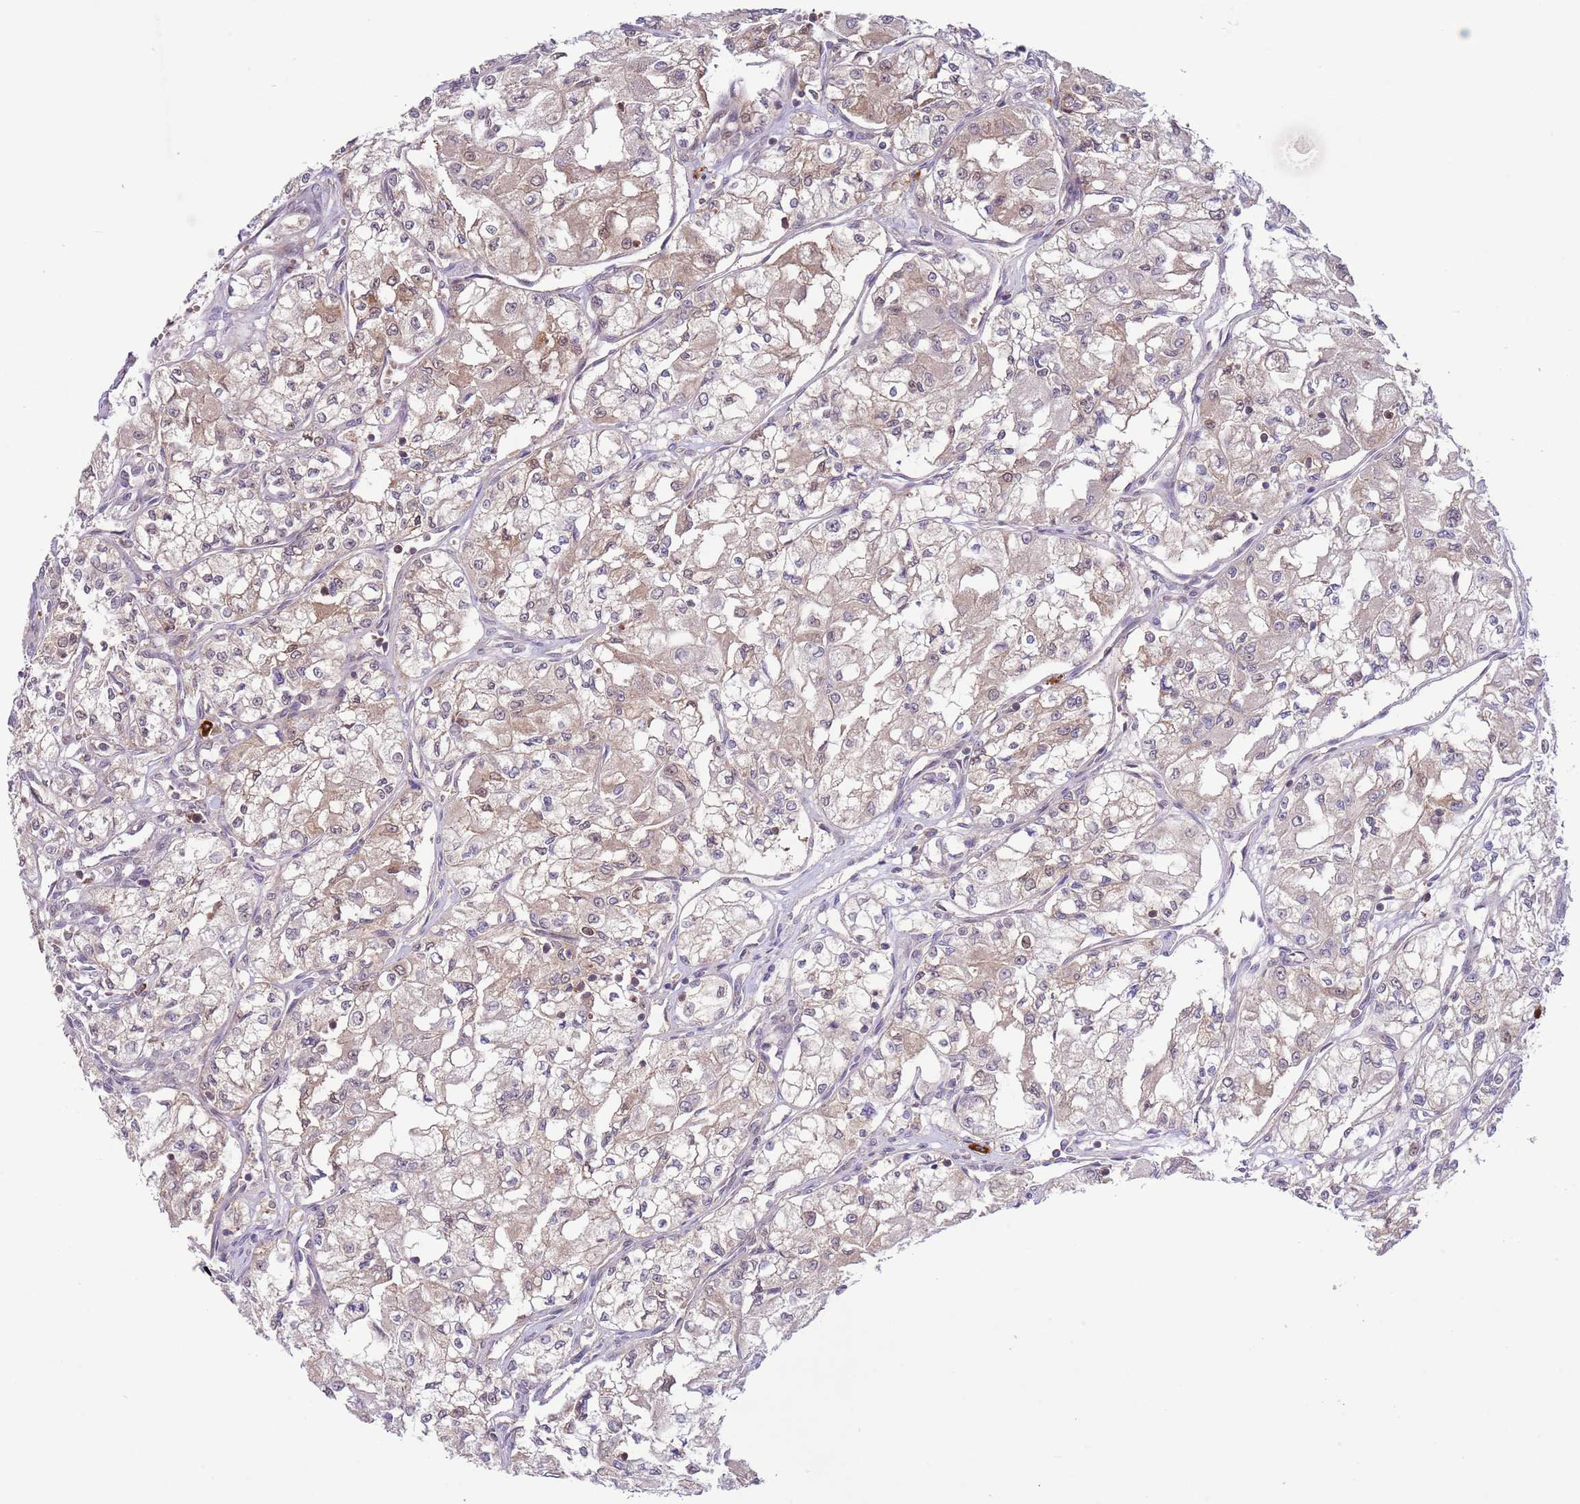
{"staining": {"intensity": "weak", "quantity": "25%-75%", "location": "cytoplasmic/membranous"}, "tissue": "renal cancer", "cell_type": "Tumor cells", "image_type": "cancer", "snomed": [{"axis": "morphology", "description": "Adenocarcinoma, NOS"}, {"axis": "topography", "description": "Kidney"}], "caption": "This photomicrograph demonstrates immunohistochemistry staining of adenocarcinoma (renal), with low weak cytoplasmic/membranous positivity in approximately 25%-75% of tumor cells.", "gene": "HDHD2", "patient": {"sex": "male", "age": 59}}